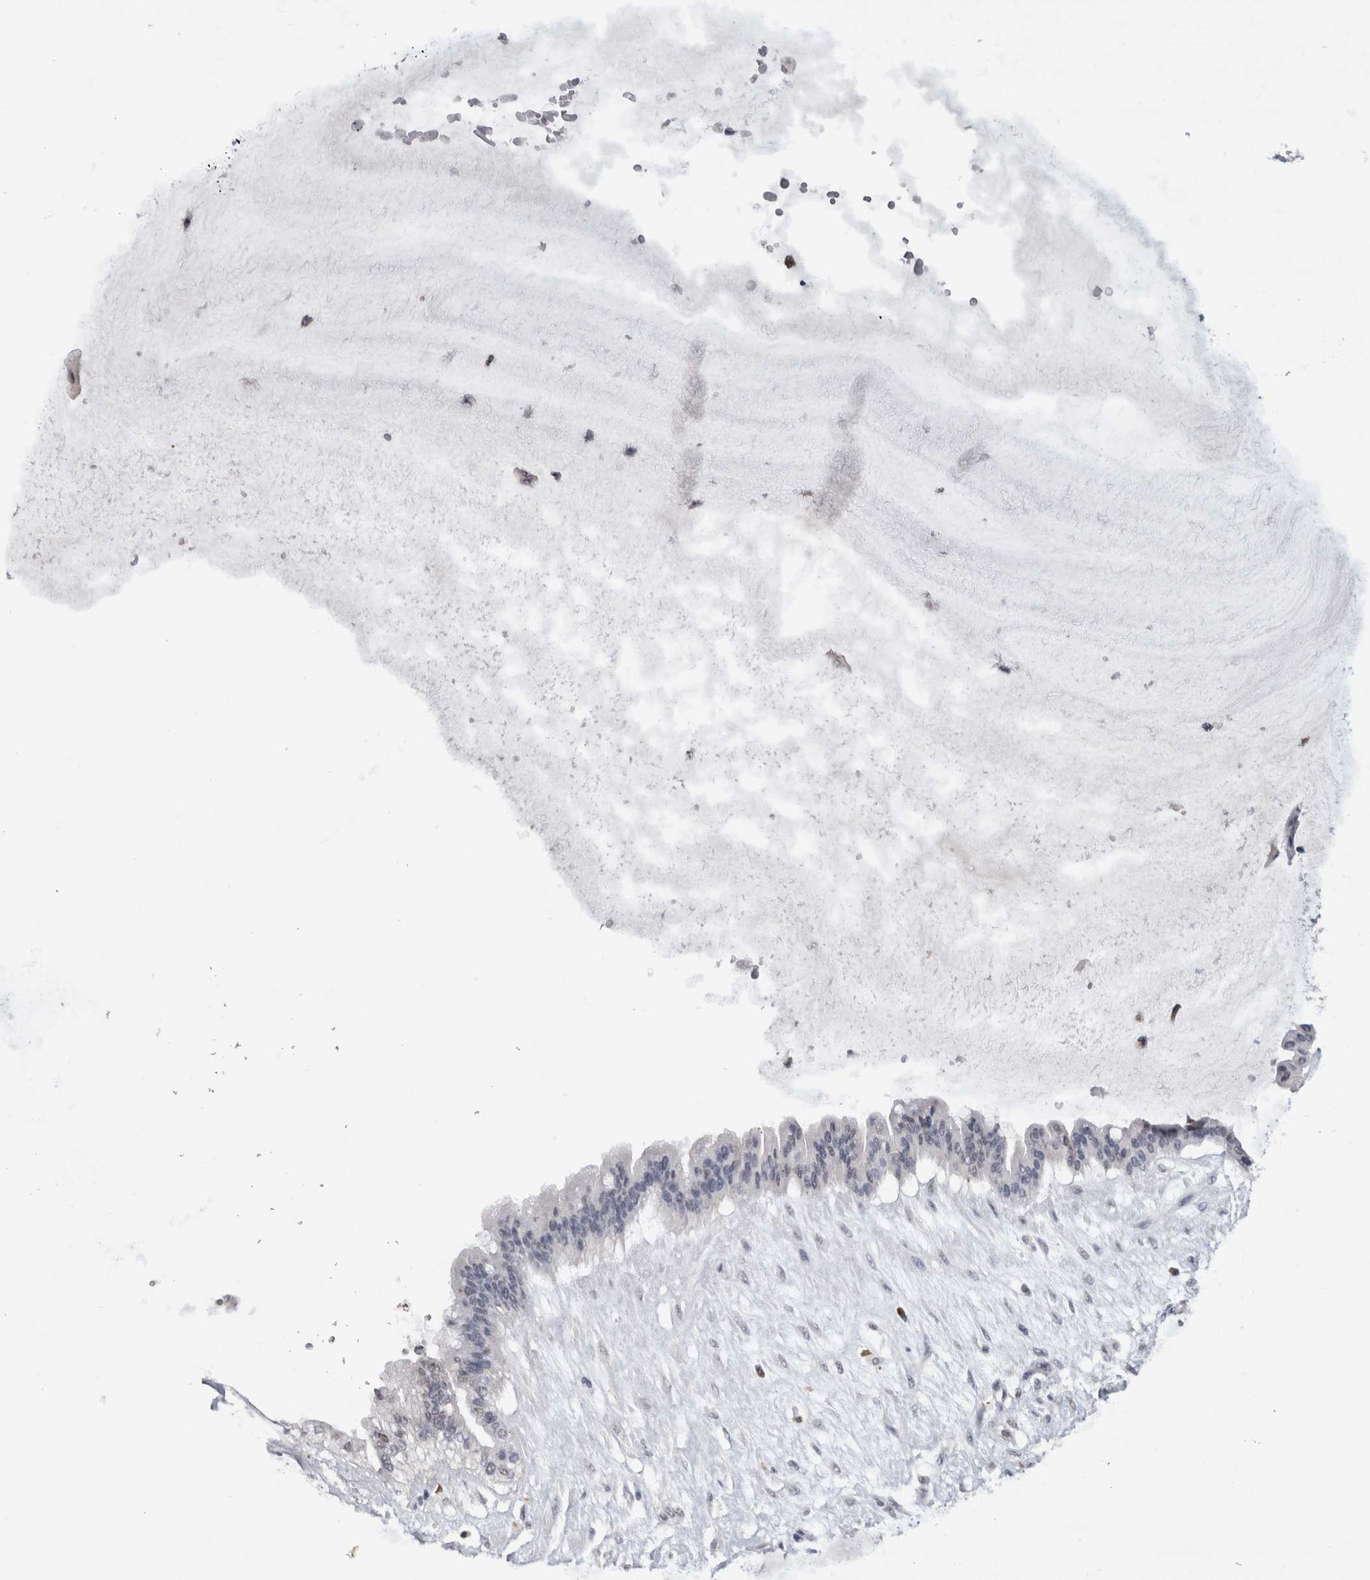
{"staining": {"intensity": "negative", "quantity": "none", "location": "none"}, "tissue": "ovarian cancer", "cell_type": "Tumor cells", "image_type": "cancer", "snomed": [{"axis": "morphology", "description": "Cystadenocarcinoma, mucinous, NOS"}, {"axis": "topography", "description": "Ovary"}], "caption": "Human mucinous cystadenocarcinoma (ovarian) stained for a protein using immunohistochemistry (IHC) demonstrates no staining in tumor cells.", "gene": "RPS6KA2", "patient": {"sex": "female", "age": 73}}